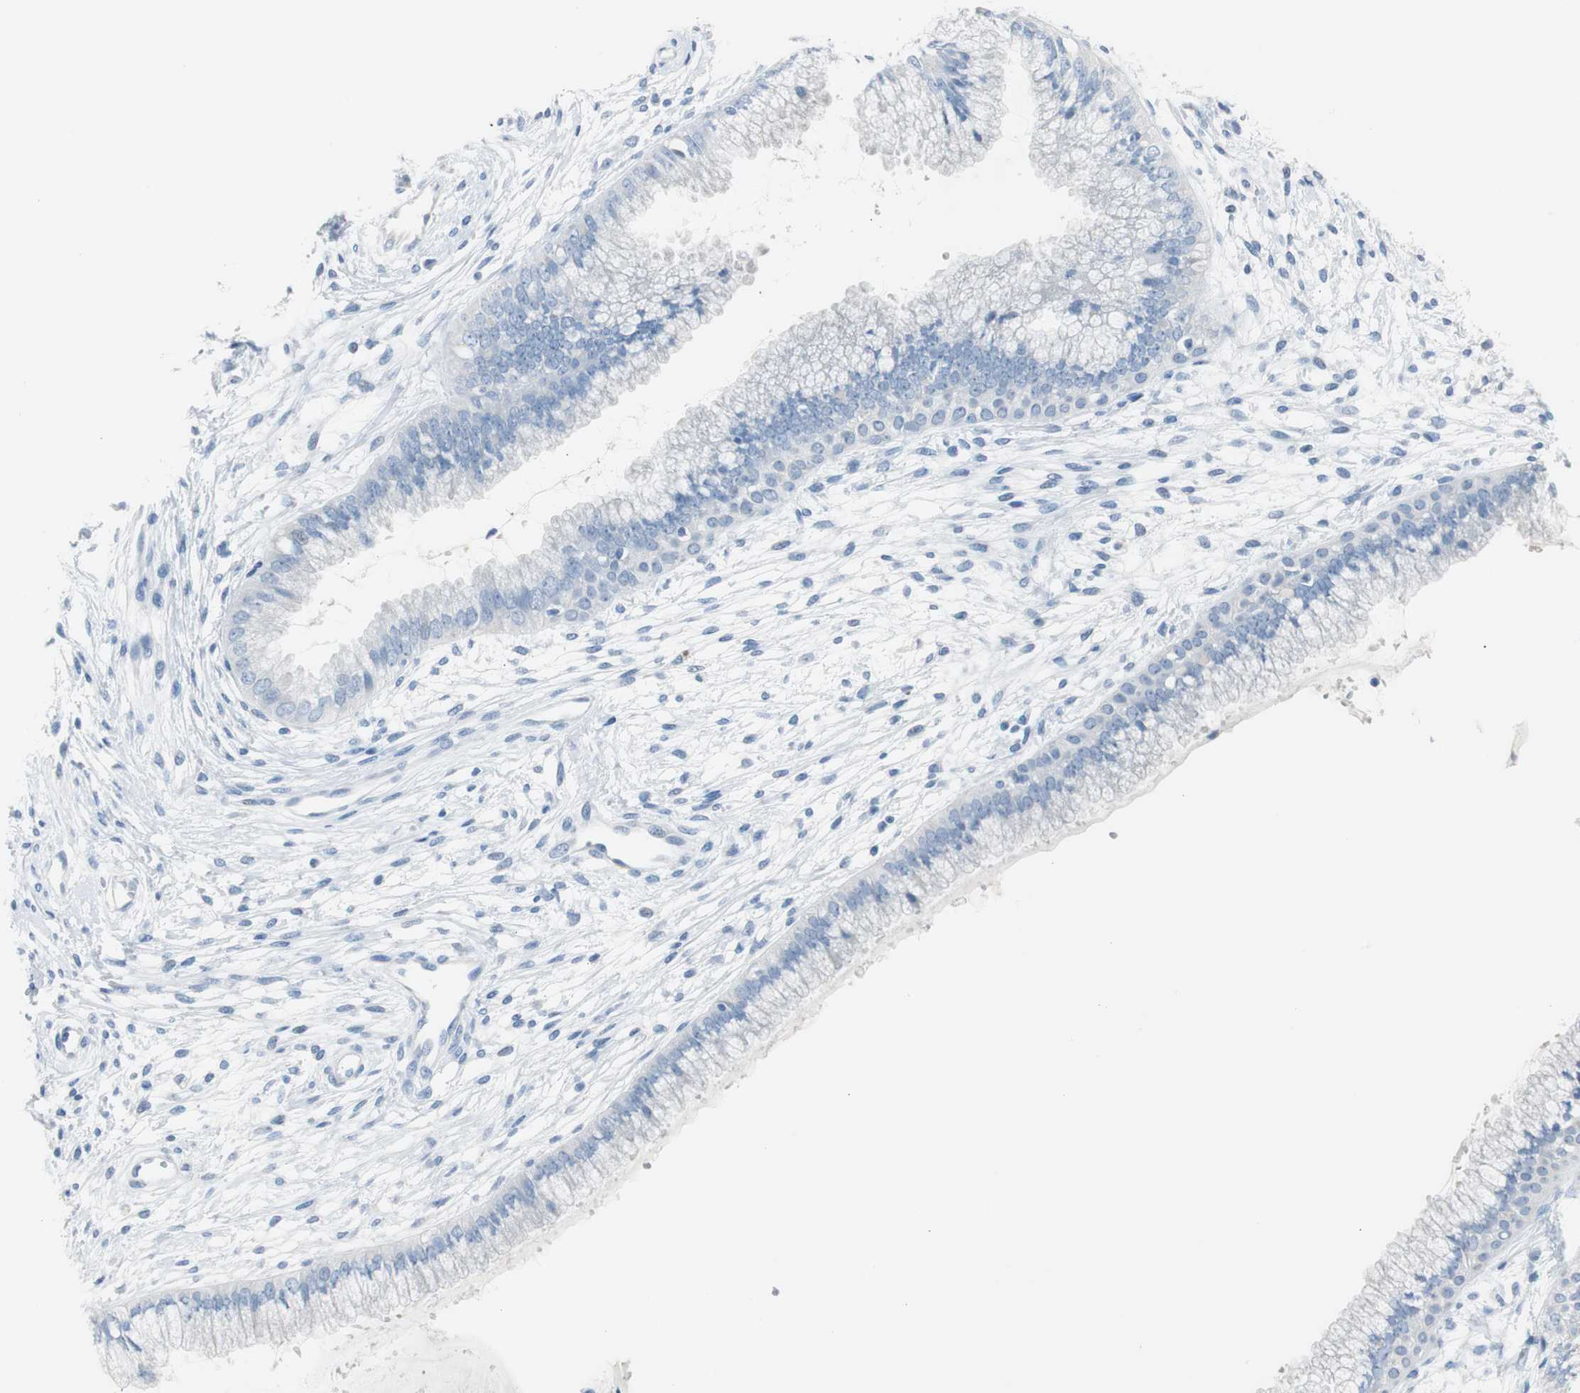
{"staining": {"intensity": "negative", "quantity": "none", "location": "none"}, "tissue": "cervix", "cell_type": "Glandular cells", "image_type": "normal", "snomed": [{"axis": "morphology", "description": "Normal tissue, NOS"}, {"axis": "topography", "description": "Cervix"}], "caption": "Protein analysis of normal cervix exhibits no significant expression in glandular cells.", "gene": "S100A7A", "patient": {"sex": "female", "age": 39}}